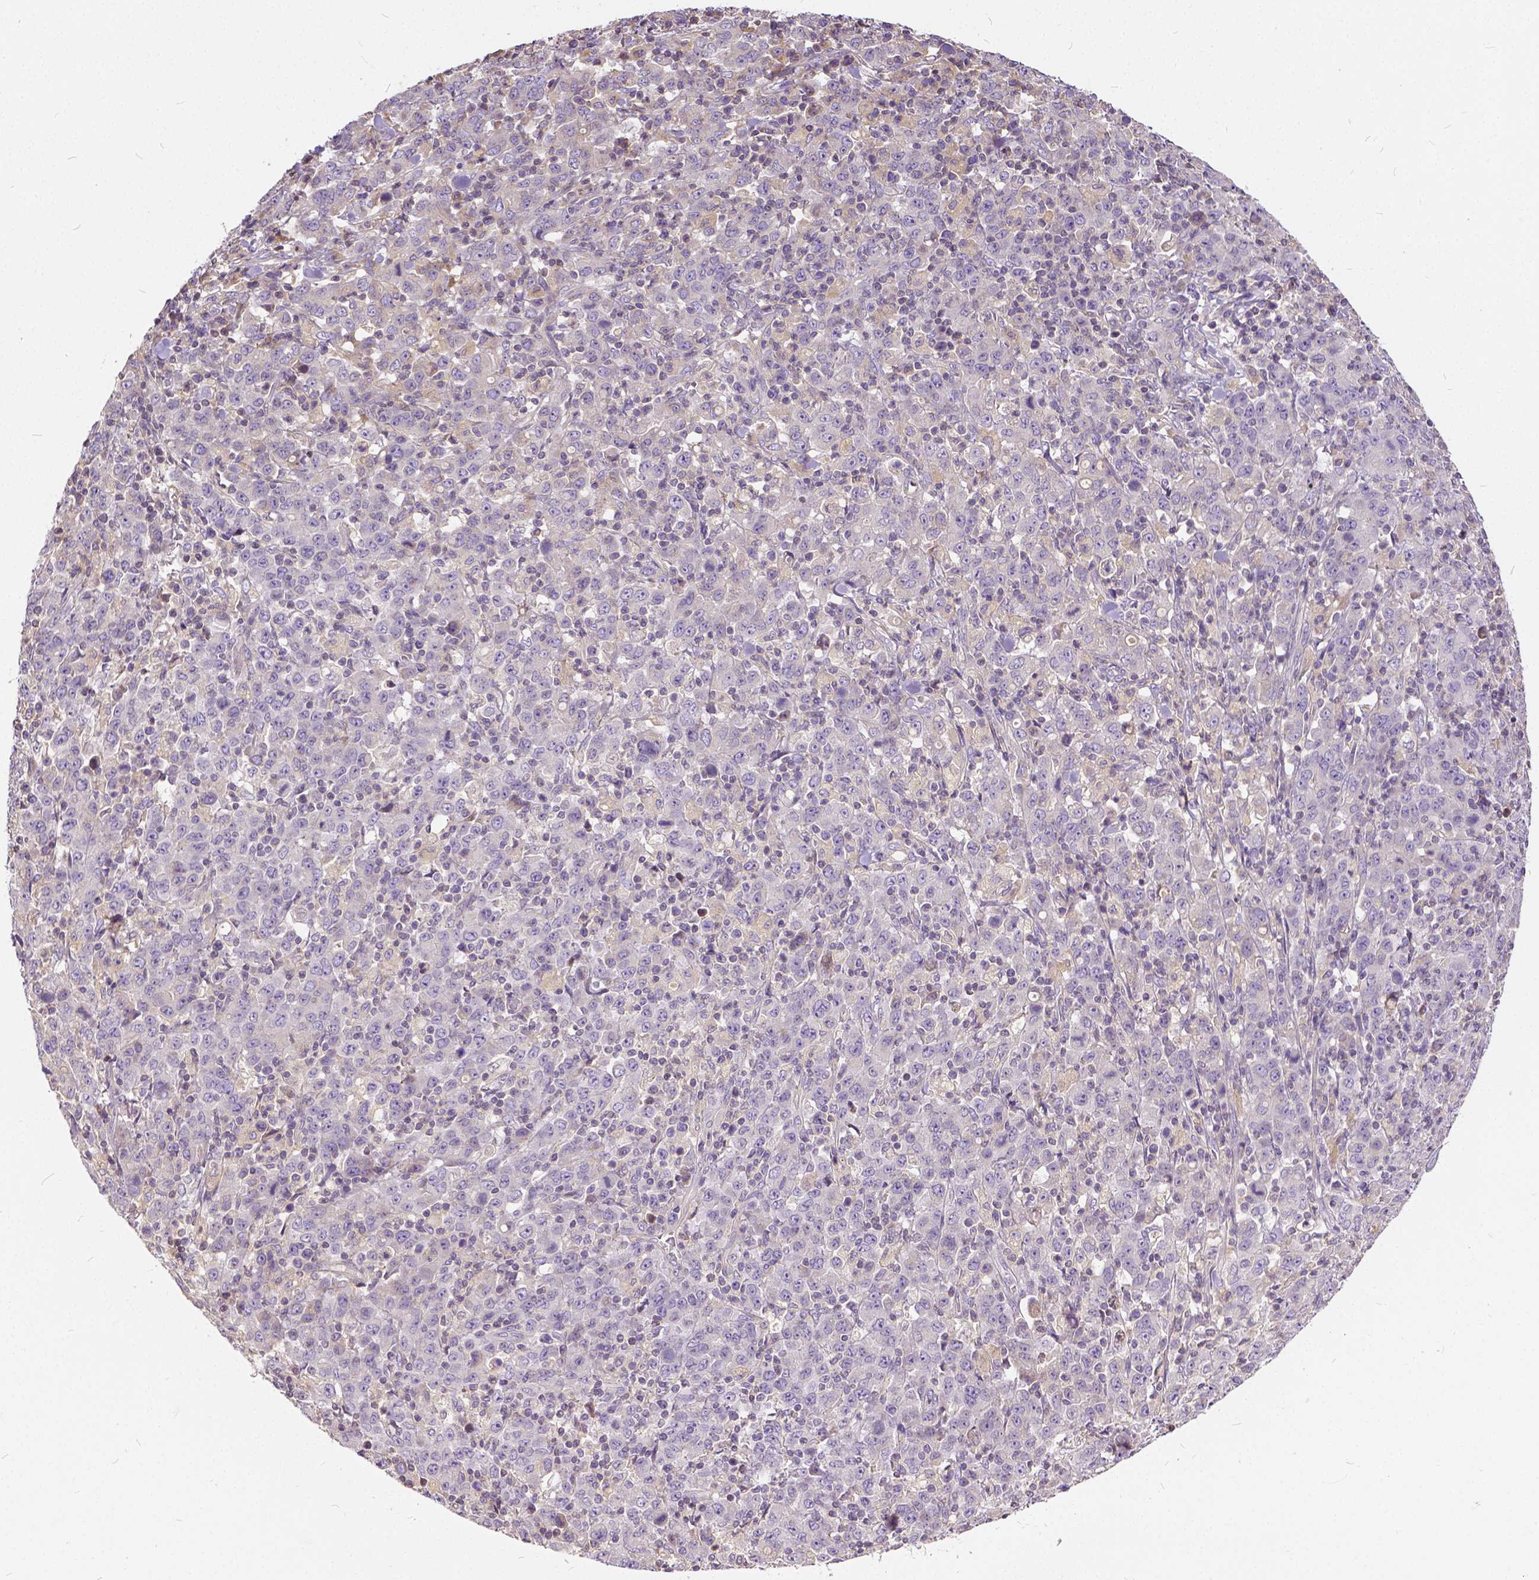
{"staining": {"intensity": "negative", "quantity": "none", "location": "none"}, "tissue": "stomach cancer", "cell_type": "Tumor cells", "image_type": "cancer", "snomed": [{"axis": "morphology", "description": "Adenocarcinoma, NOS"}, {"axis": "topography", "description": "Stomach, upper"}], "caption": "Immunohistochemical staining of human stomach cancer (adenocarcinoma) demonstrates no significant expression in tumor cells.", "gene": "CADM4", "patient": {"sex": "male", "age": 69}}